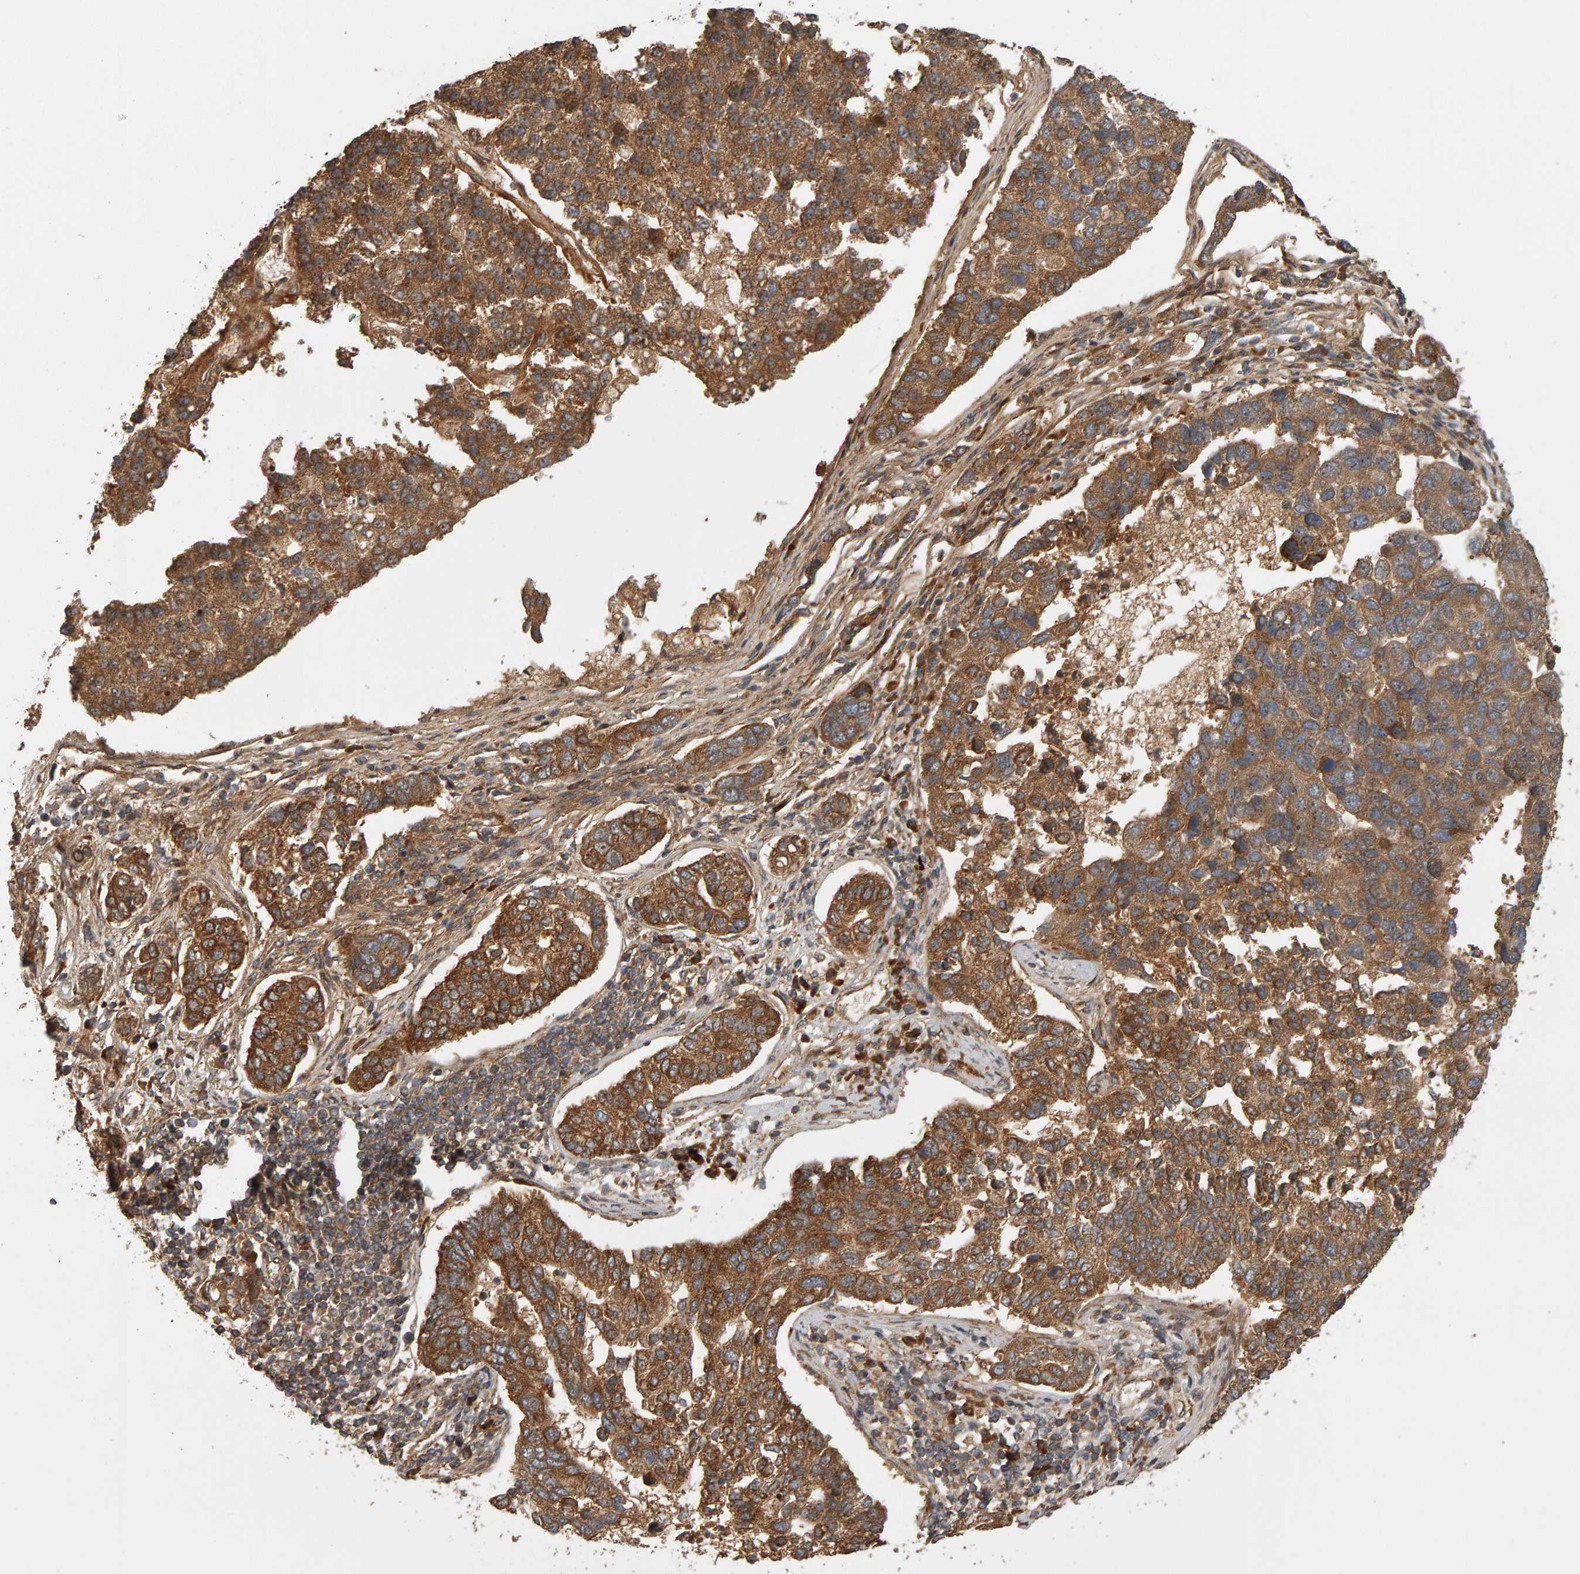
{"staining": {"intensity": "moderate", "quantity": ">75%", "location": "cytoplasmic/membranous"}, "tissue": "pancreatic cancer", "cell_type": "Tumor cells", "image_type": "cancer", "snomed": [{"axis": "morphology", "description": "Adenocarcinoma, NOS"}, {"axis": "topography", "description": "Pancreas"}], "caption": "Immunohistochemistry (IHC) image of neoplastic tissue: pancreatic cancer (adenocarcinoma) stained using immunohistochemistry exhibits medium levels of moderate protein expression localized specifically in the cytoplasmic/membranous of tumor cells, appearing as a cytoplasmic/membranous brown color.", "gene": "ZFAND1", "patient": {"sex": "female", "age": 61}}